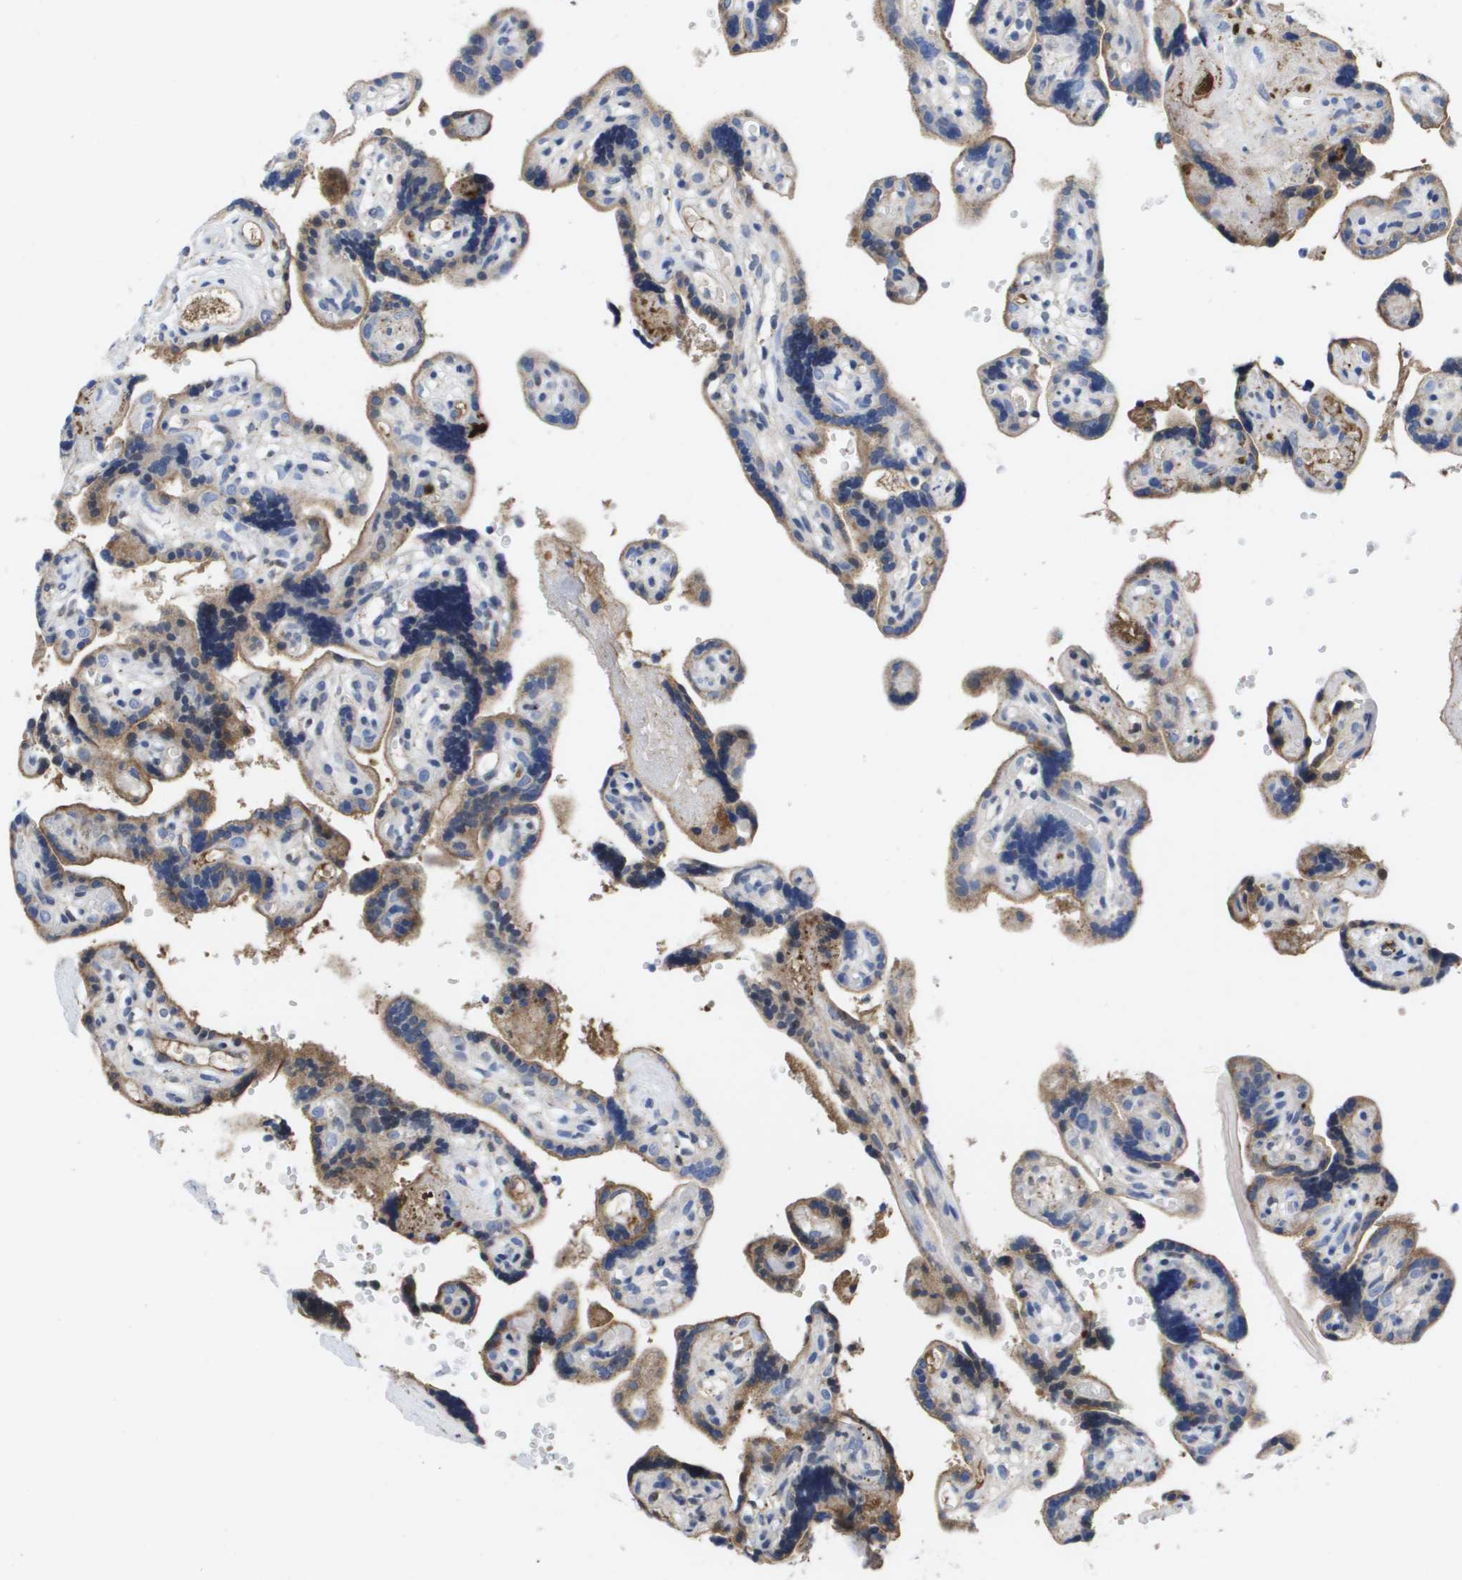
{"staining": {"intensity": "moderate", "quantity": "<25%", "location": "cytoplasmic/membranous"}, "tissue": "placenta", "cell_type": "Decidual cells", "image_type": "normal", "snomed": [{"axis": "morphology", "description": "Normal tissue, NOS"}, {"axis": "topography", "description": "Placenta"}], "caption": "IHC micrograph of benign placenta stained for a protein (brown), which shows low levels of moderate cytoplasmic/membranous positivity in approximately <25% of decidual cells.", "gene": "SERPINC1", "patient": {"sex": "female", "age": 30}}